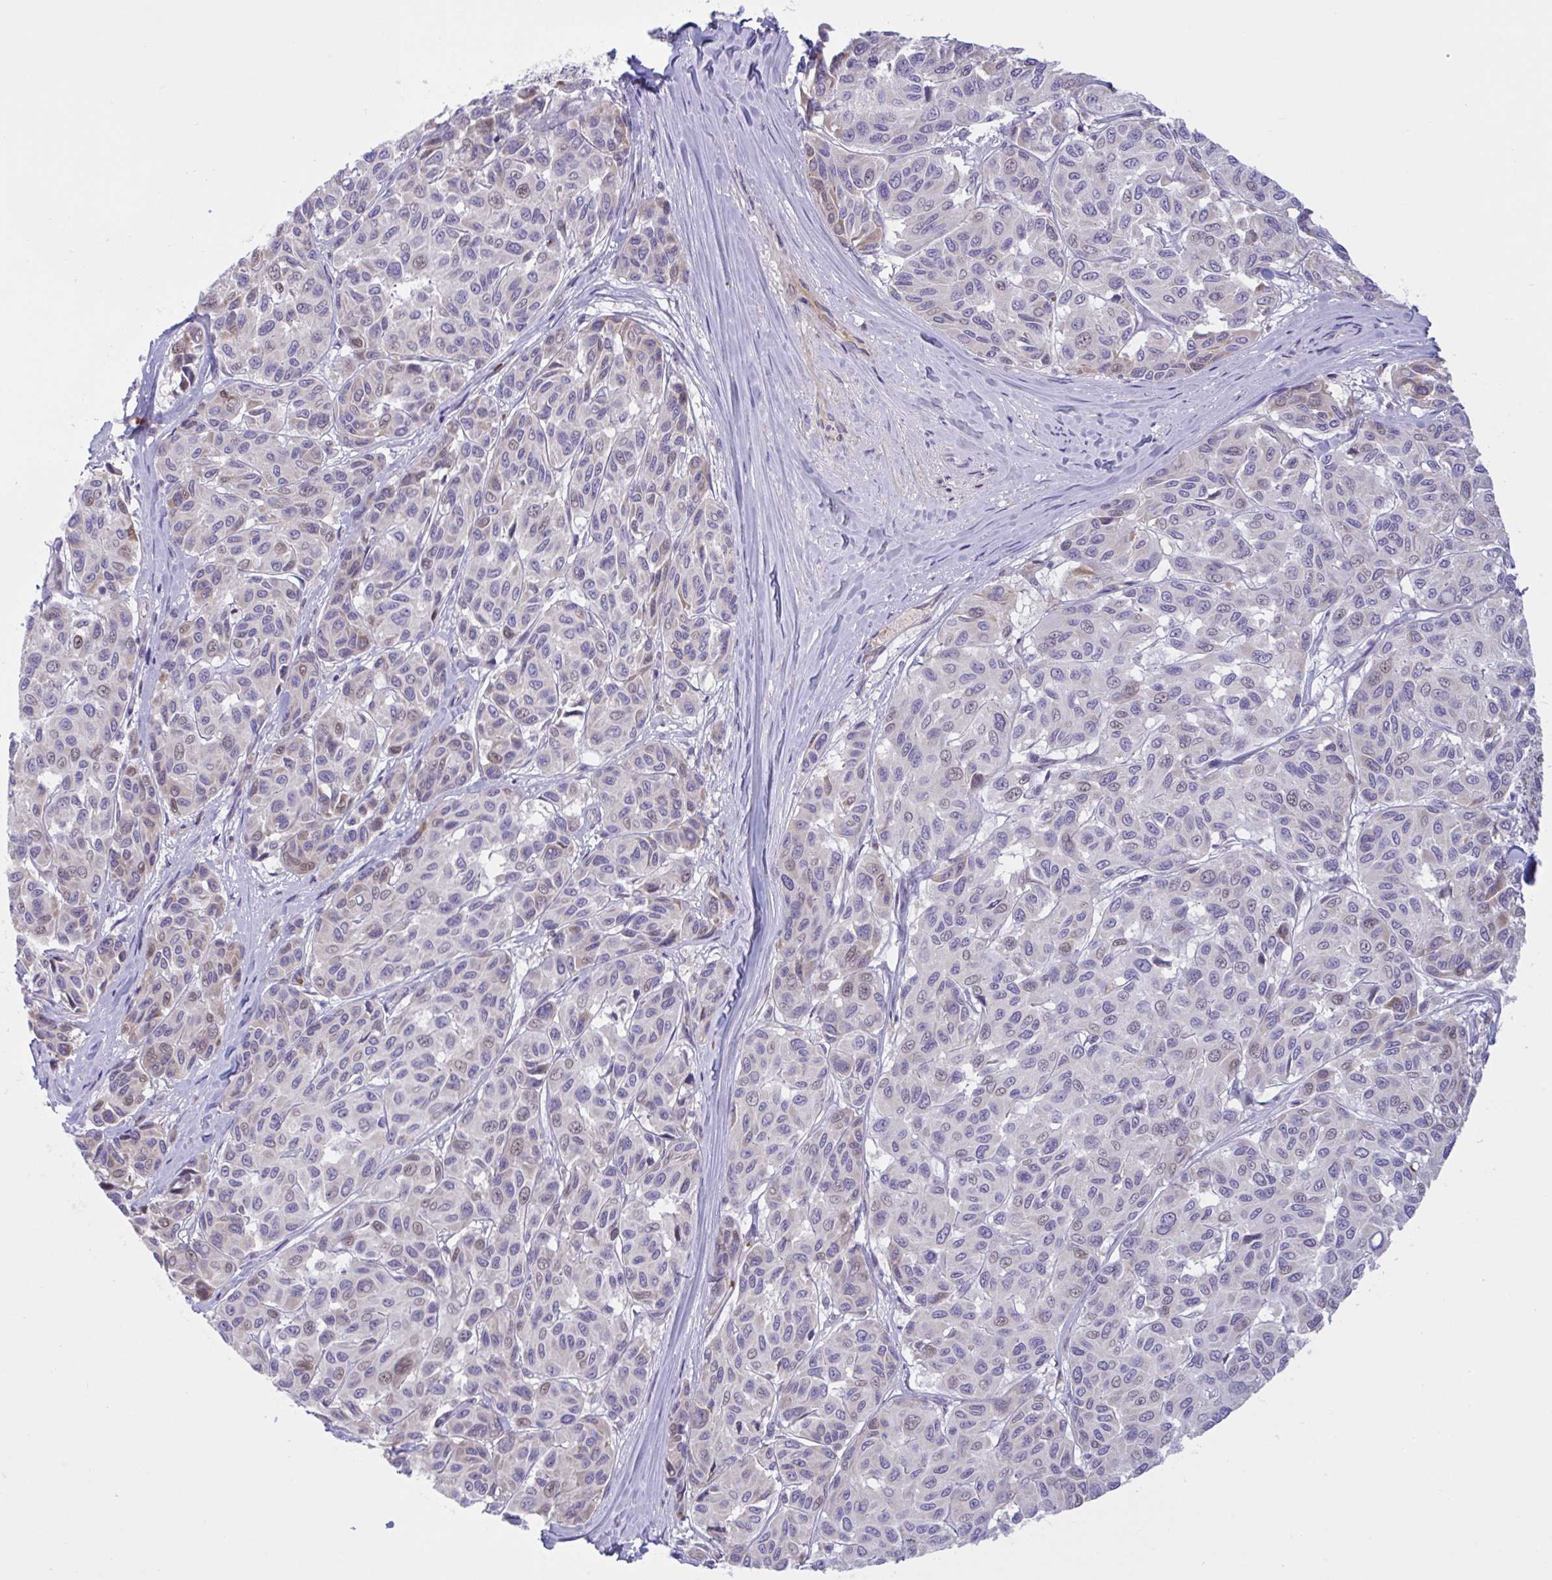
{"staining": {"intensity": "negative", "quantity": "none", "location": "none"}, "tissue": "melanoma", "cell_type": "Tumor cells", "image_type": "cancer", "snomed": [{"axis": "morphology", "description": "Malignant melanoma, NOS"}, {"axis": "topography", "description": "Skin"}], "caption": "There is no significant positivity in tumor cells of malignant melanoma.", "gene": "VWC2", "patient": {"sex": "female", "age": 66}}